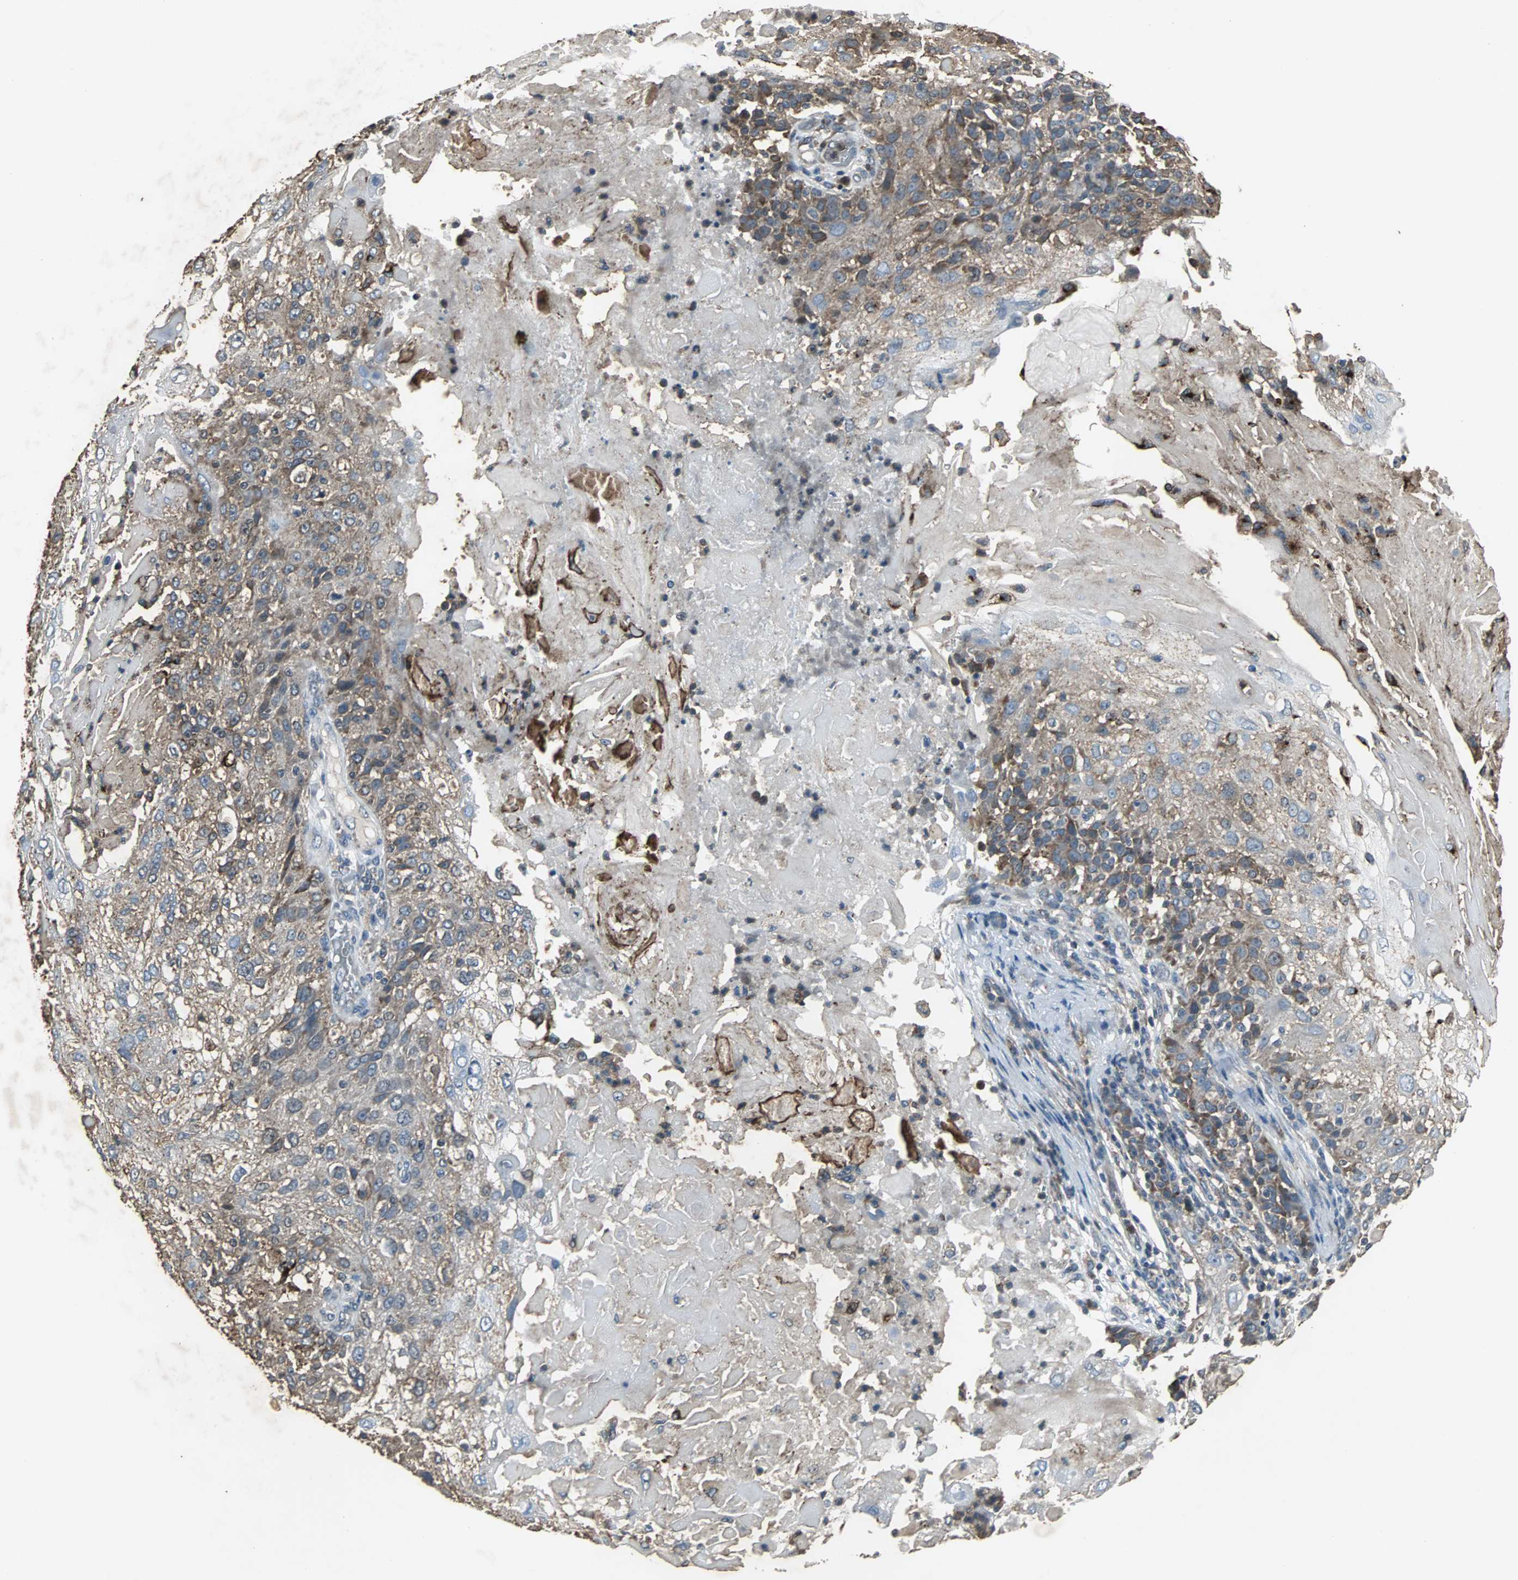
{"staining": {"intensity": "moderate", "quantity": ">75%", "location": "cytoplasmic/membranous"}, "tissue": "skin cancer", "cell_type": "Tumor cells", "image_type": "cancer", "snomed": [{"axis": "morphology", "description": "Normal tissue, NOS"}, {"axis": "morphology", "description": "Squamous cell carcinoma, NOS"}, {"axis": "topography", "description": "Skin"}], "caption": "Immunohistochemical staining of human skin squamous cell carcinoma shows moderate cytoplasmic/membranous protein expression in about >75% of tumor cells.", "gene": "SOS1", "patient": {"sex": "female", "age": 83}}